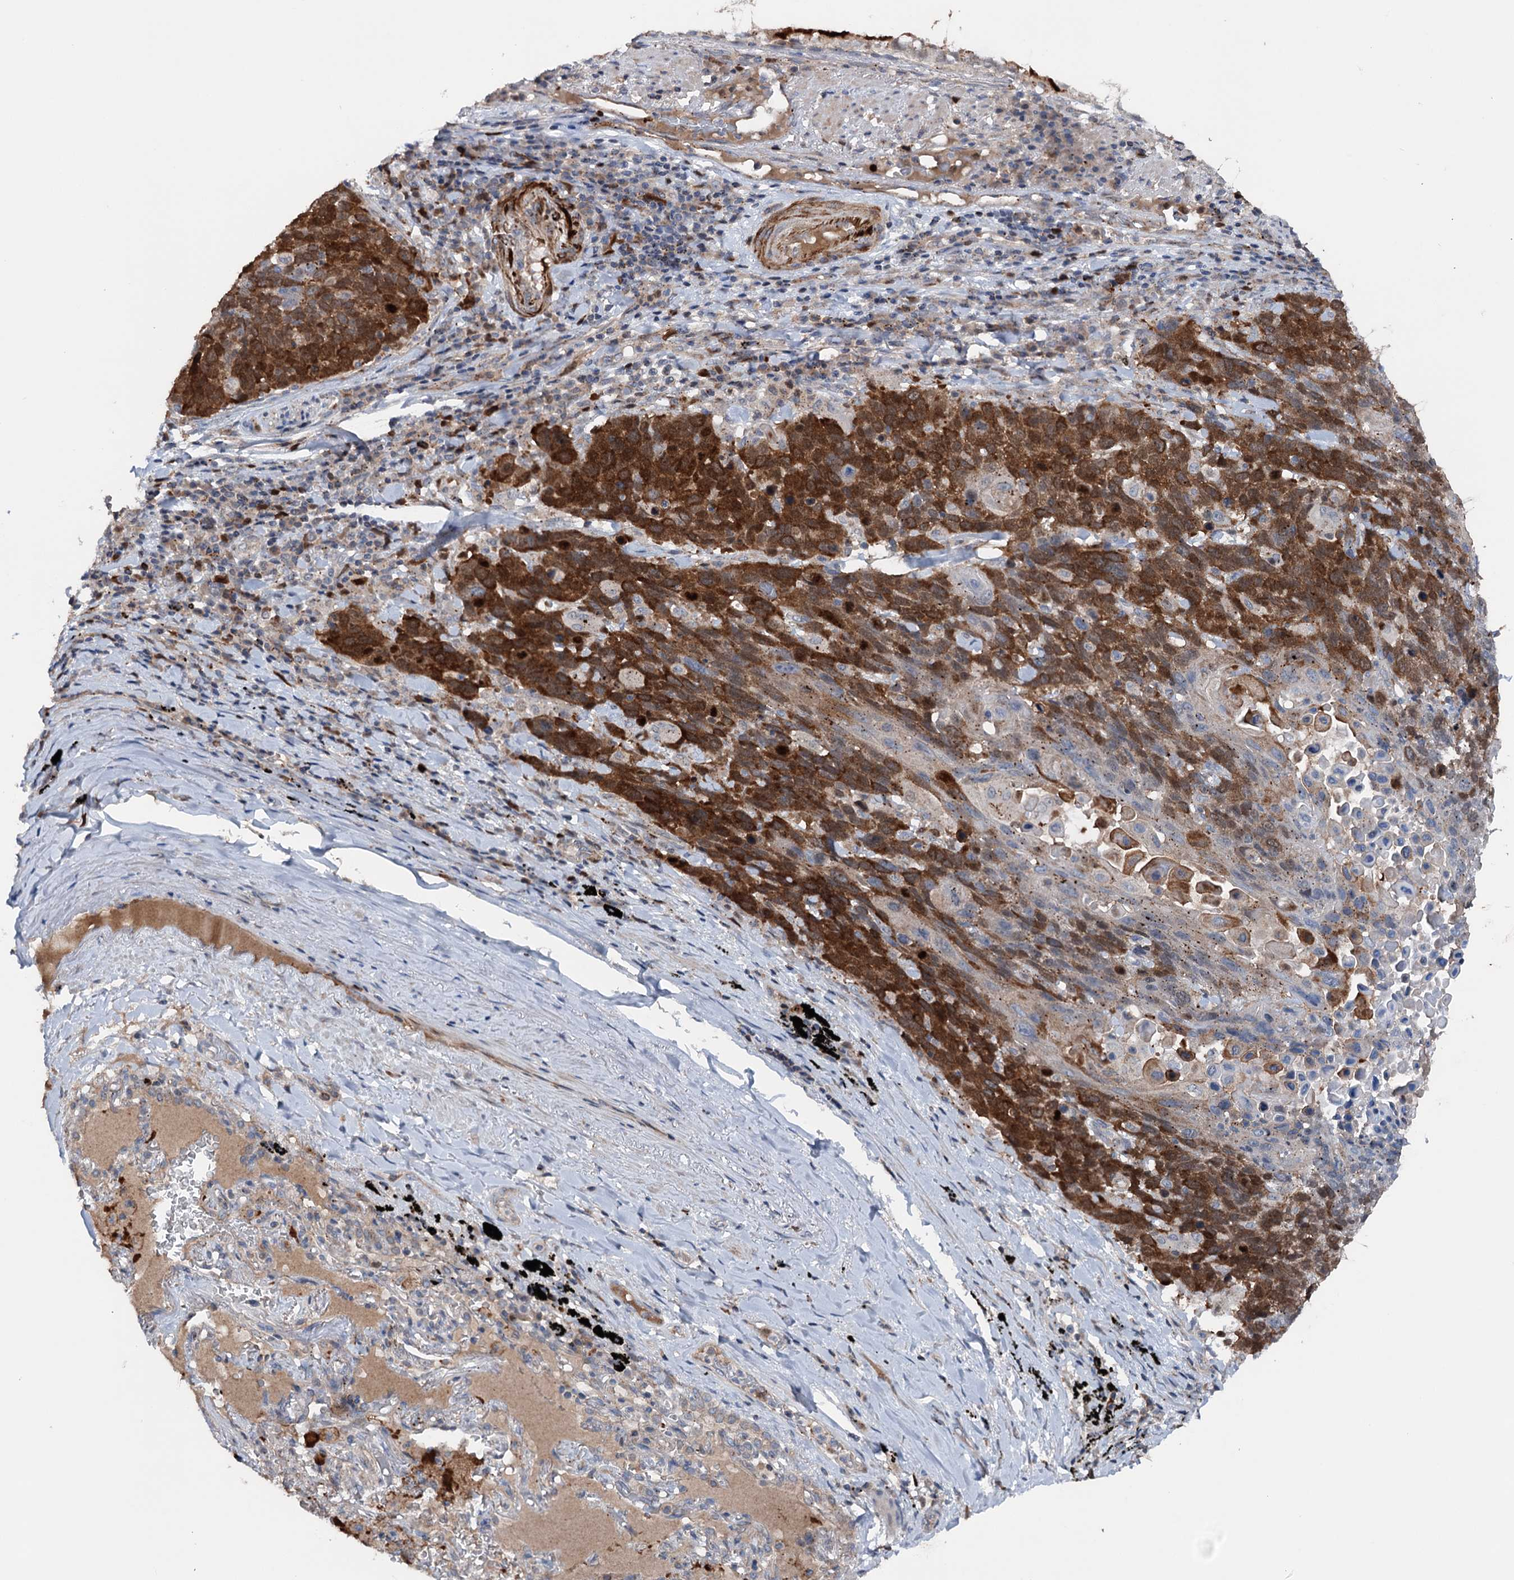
{"staining": {"intensity": "strong", "quantity": ">75%", "location": "cytoplasmic/membranous"}, "tissue": "lung cancer", "cell_type": "Tumor cells", "image_type": "cancer", "snomed": [{"axis": "morphology", "description": "Squamous cell carcinoma, NOS"}, {"axis": "topography", "description": "Lung"}], "caption": "Protein expression by IHC demonstrates strong cytoplasmic/membranous expression in approximately >75% of tumor cells in lung cancer.", "gene": "NCAPD2", "patient": {"sex": "male", "age": 66}}